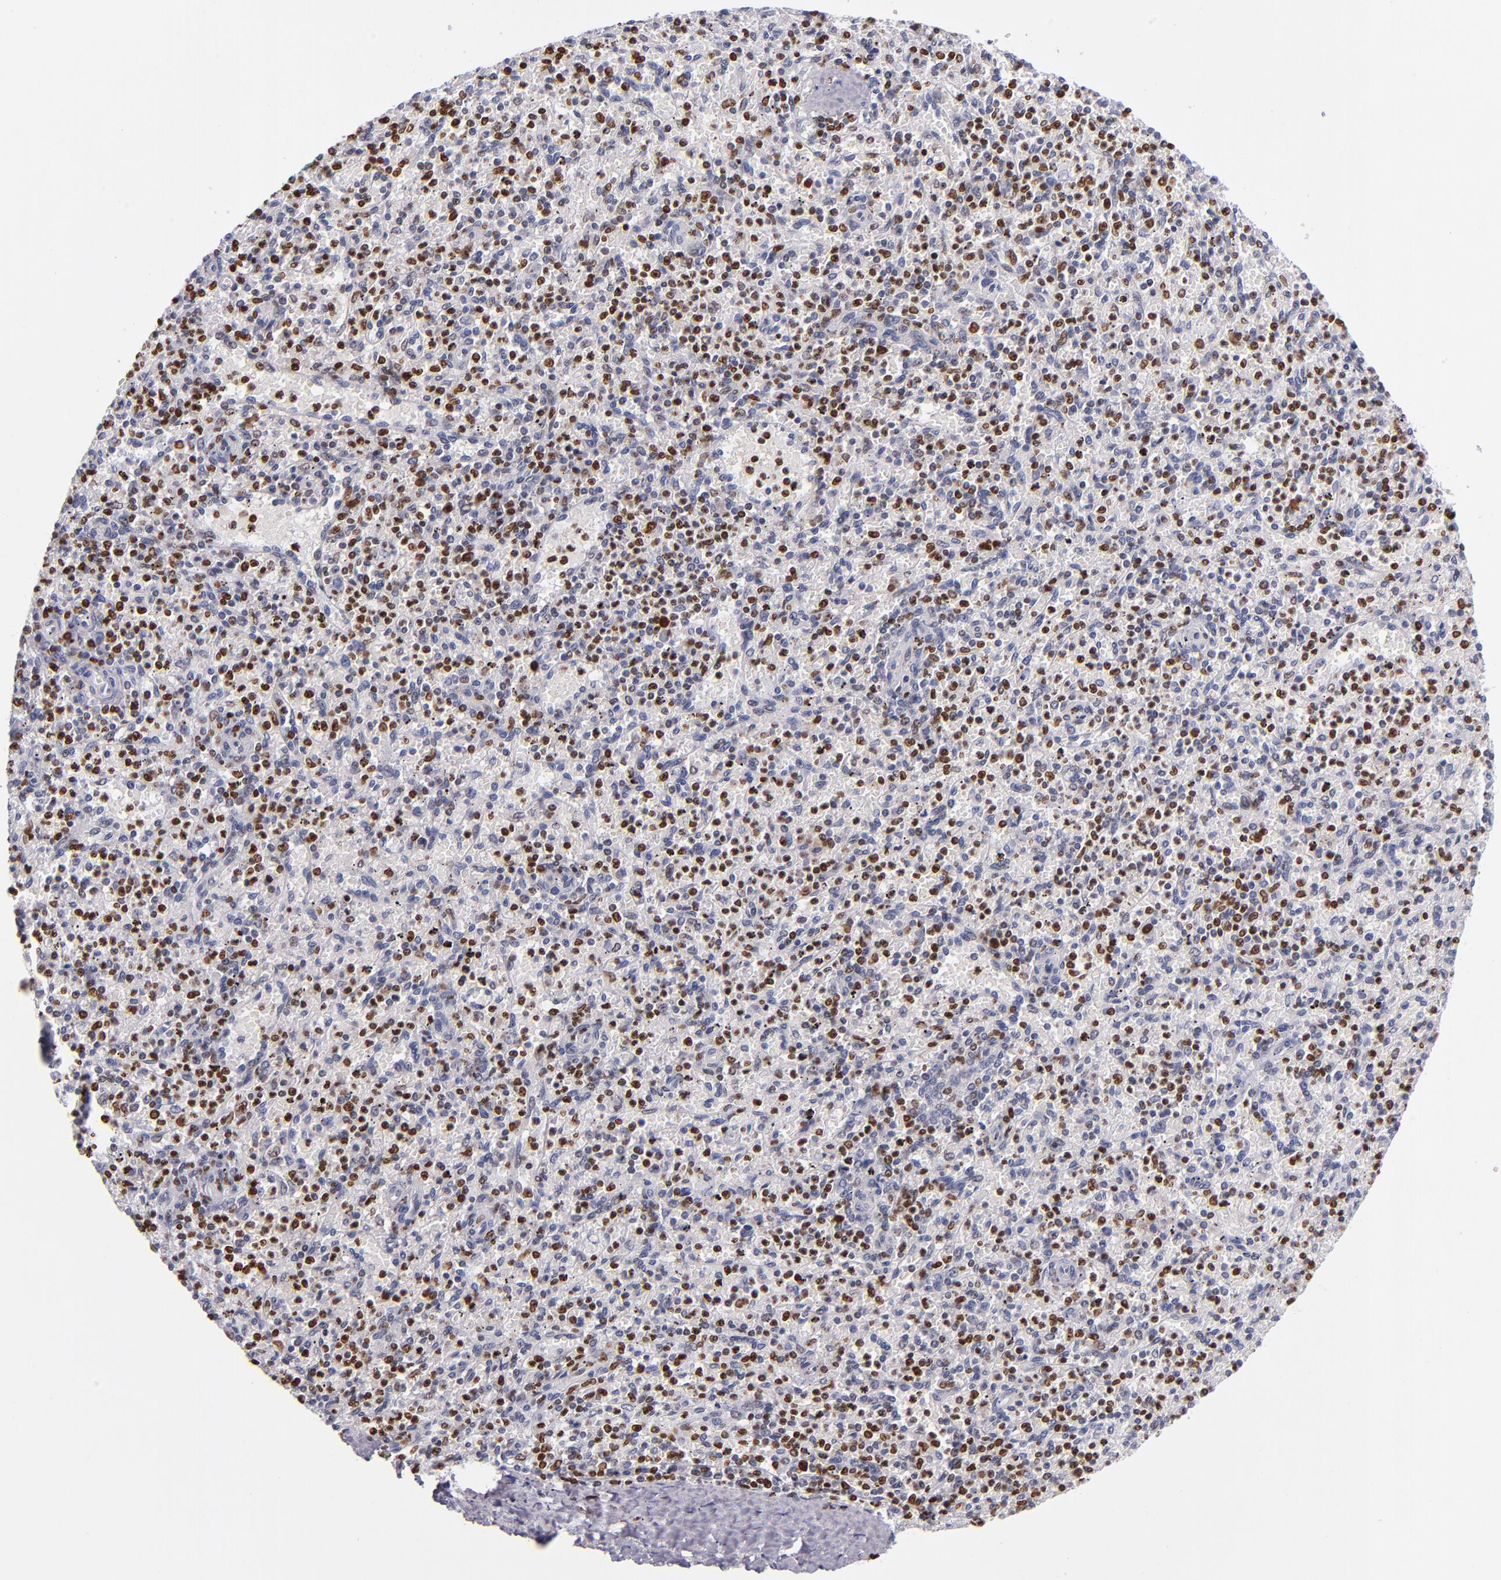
{"staining": {"intensity": "moderate", "quantity": "25%-75%", "location": "nuclear"}, "tissue": "spleen", "cell_type": "Cells in red pulp", "image_type": "normal", "snomed": [{"axis": "morphology", "description": "Normal tissue, NOS"}, {"axis": "topography", "description": "Spleen"}], "caption": "DAB (3,3'-diaminobenzidine) immunohistochemical staining of unremarkable spleen reveals moderate nuclear protein staining in about 25%-75% of cells in red pulp.", "gene": "CDKL5", "patient": {"sex": "male", "age": 72}}